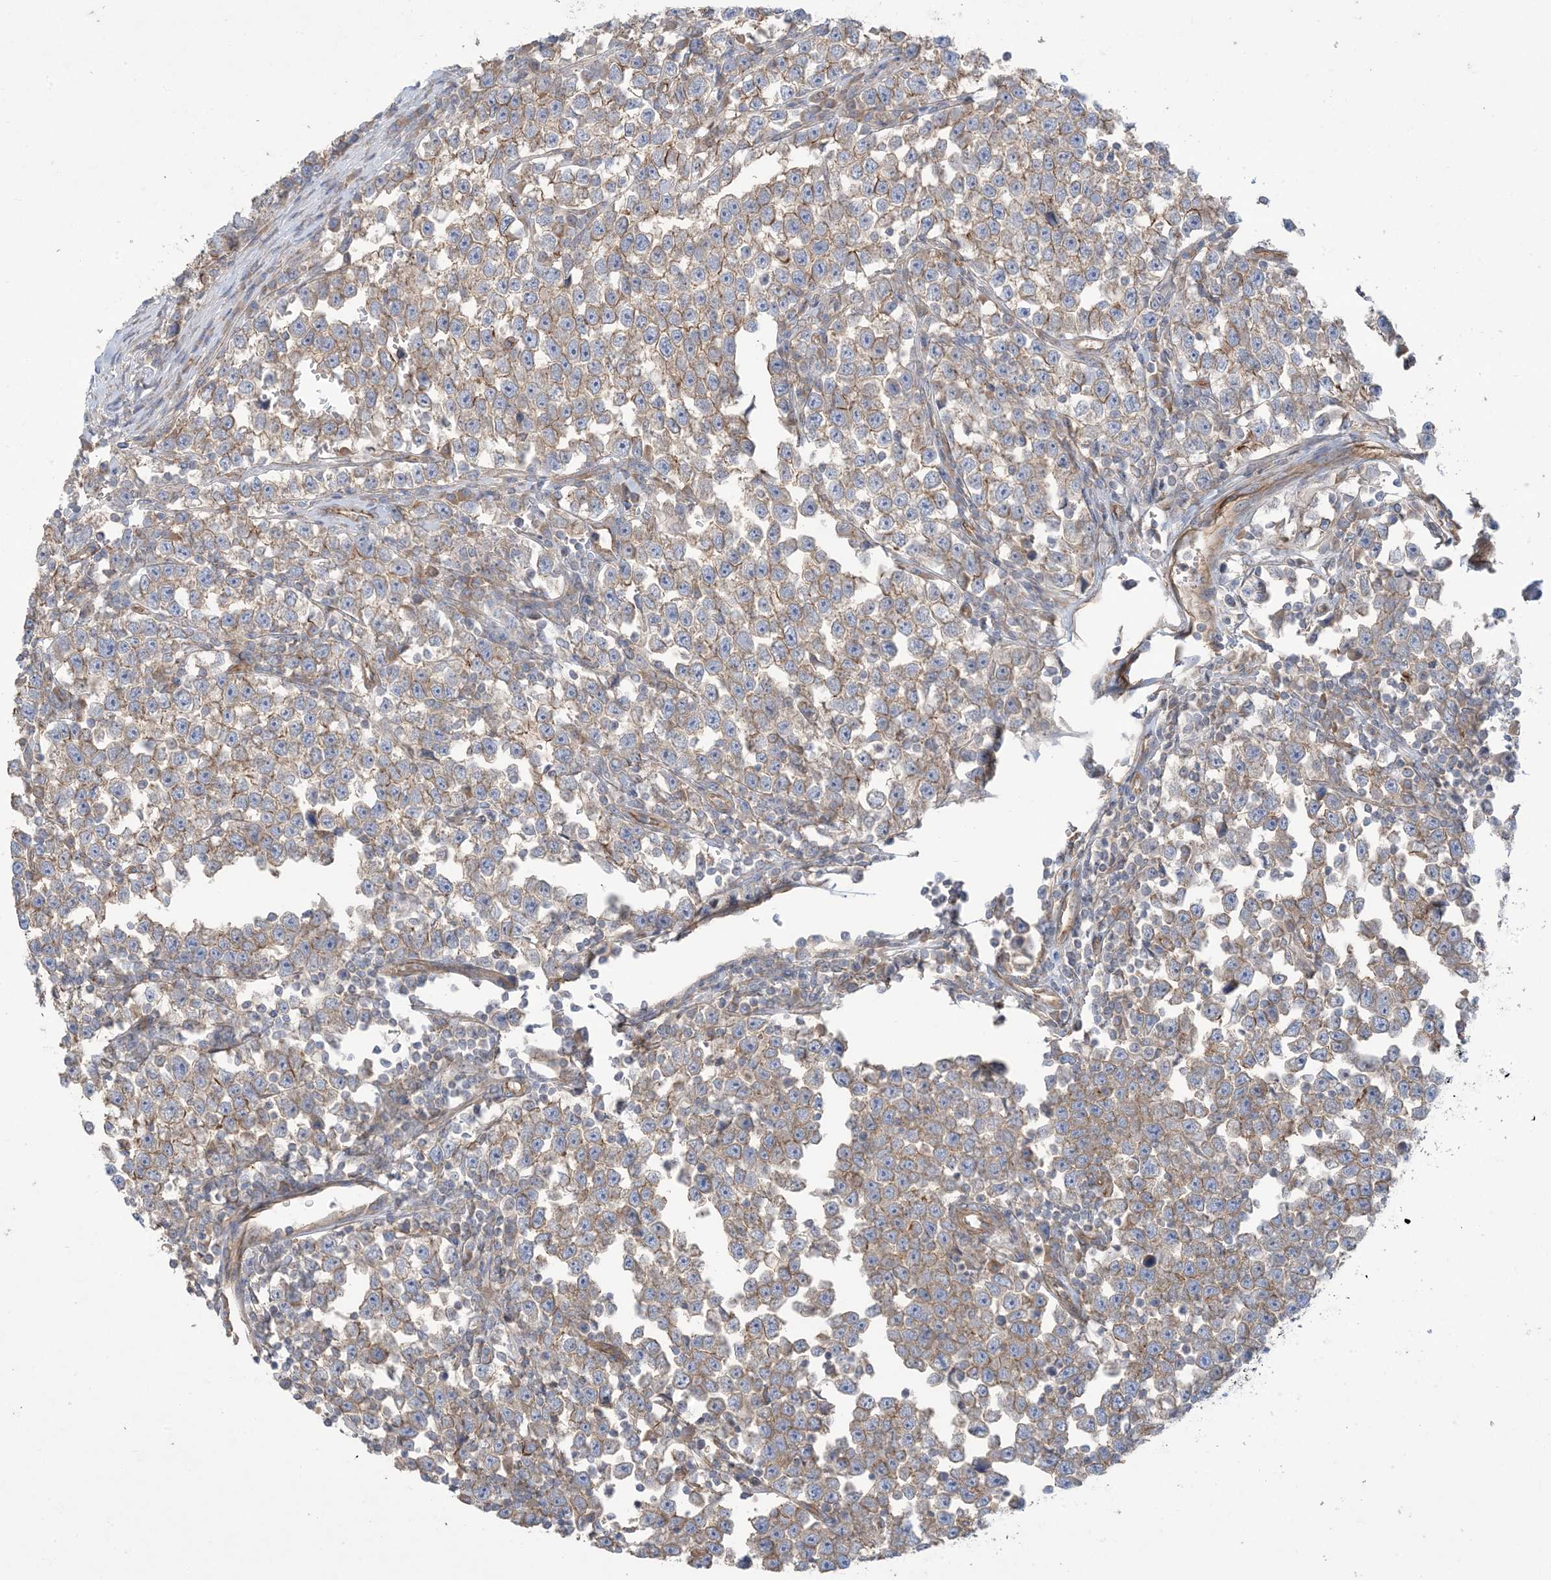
{"staining": {"intensity": "moderate", "quantity": ">75%", "location": "cytoplasmic/membranous"}, "tissue": "testis cancer", "cell_type": "Tumor cells", "image_type": "cancer", "snomed": [{"axis": "morphology", "description": "Normal tissue, NOS"}, {"axis": "morphology", "description": "Seminoma, NOS"}, {"axis": "topography", "description": "Testis"}], "caption": "Brown immunohistochemical staining in seminoma (testis) demonstrates moderate cytoplasmic/membranous staining in about >75% of tumor cells. Using DAB (3,3'-diaminobenzidine) (brown) and hematoxylin (blue) stains, captured at high magnification using brightfield microscopy.", "gene": "CCNY", "patient": {"sex": "male", "age": 43}}